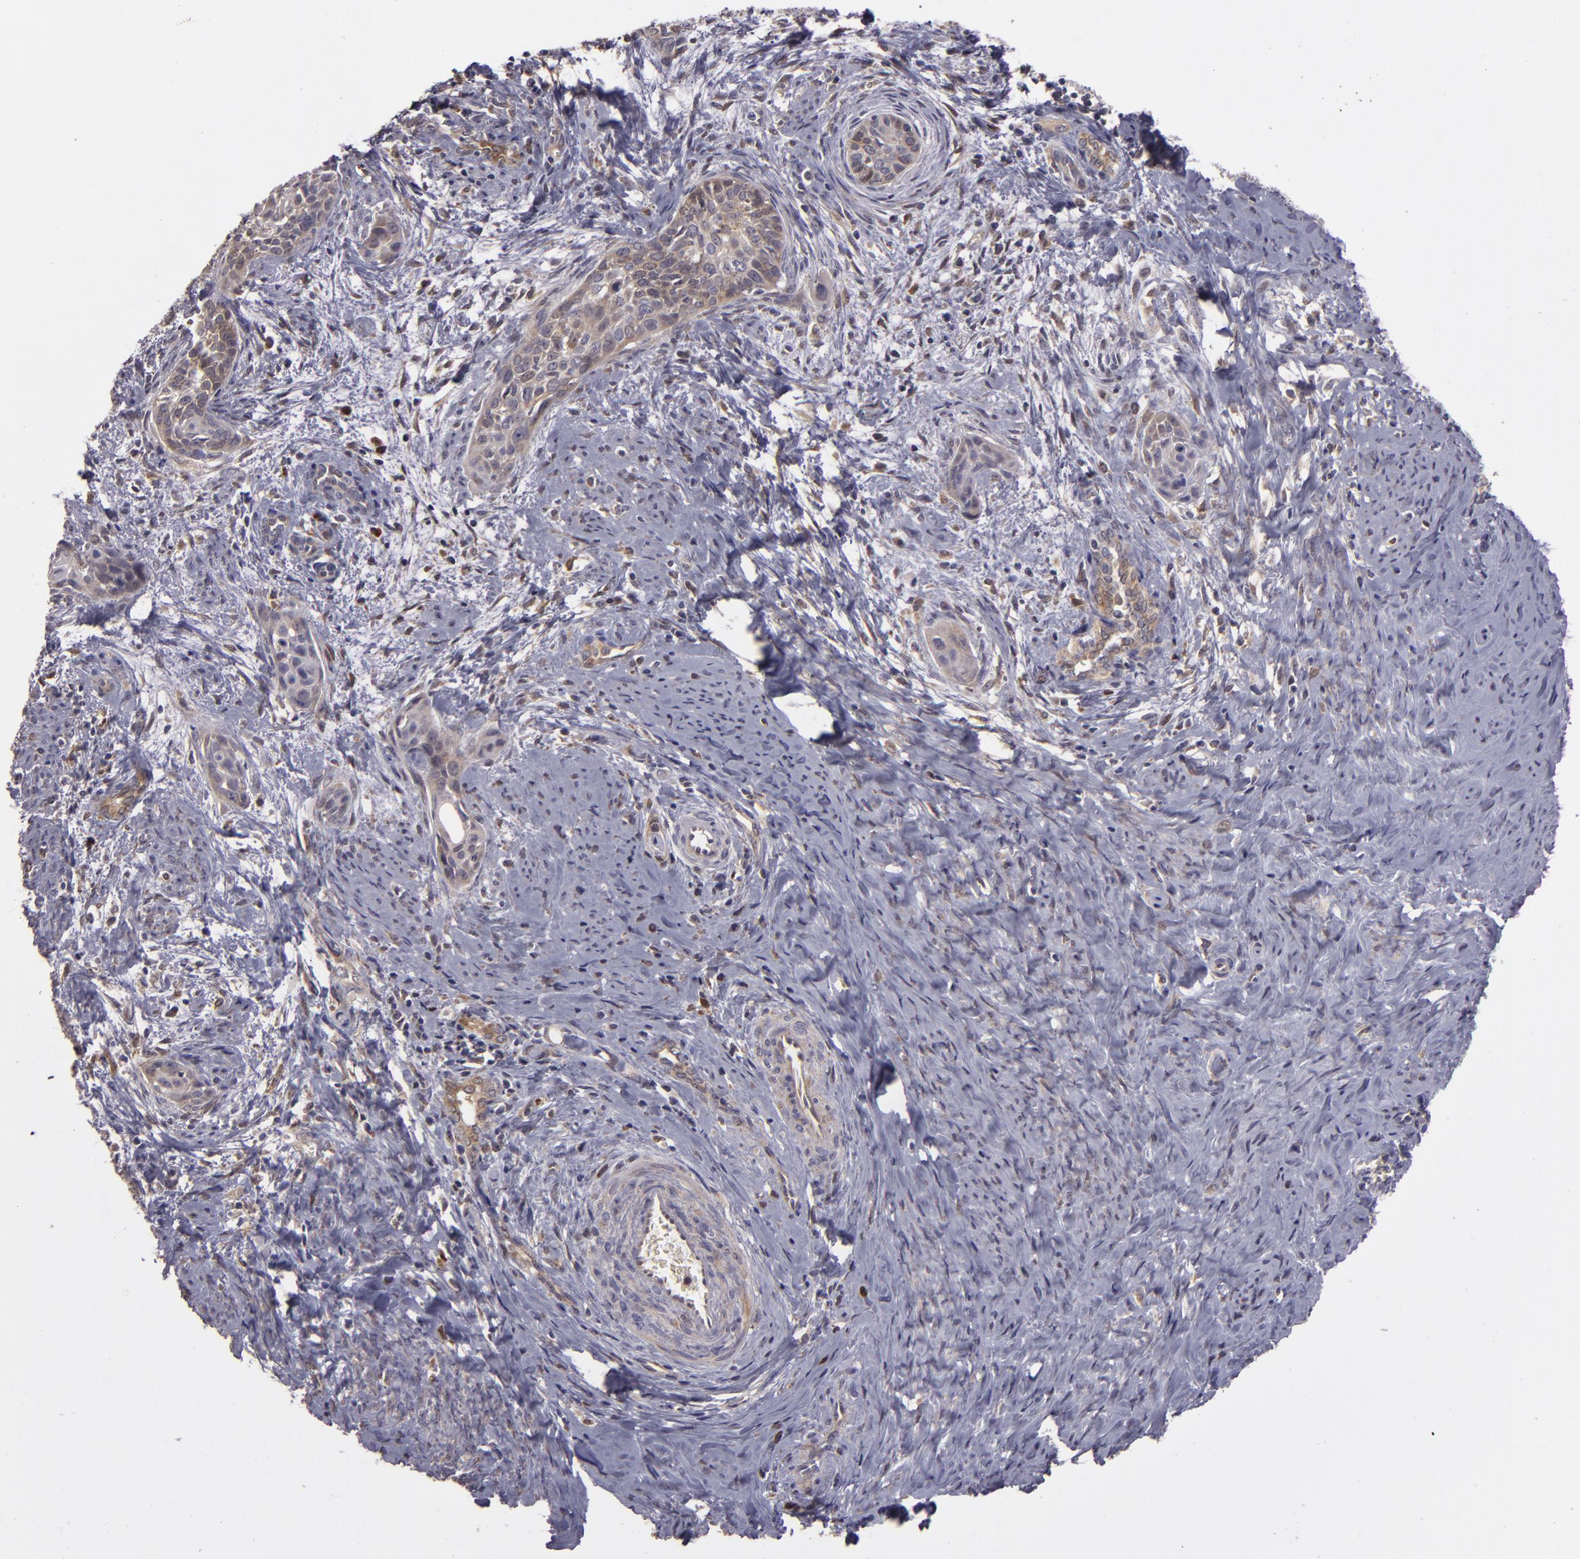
{"staining": {"intensity": "weak", "quantity": ">75%", "location": "cytoplasmic/membranous"}, "tissue": "cervical cancer", "cell_type": "Tumor cells", "image_type": "cancer", "snomed": [{"axis": "morphology", "description": "Squamous cell carcinoma, NOS"}, {"axis": "topography", "description": "Cervix"}], "caption": "Human cervical cancer stained with a brown dye shows weak cytoplasmic/membranous positive staining in approximately >75% of tumor cells.", "gene": "FHIT", "patient": {"sex": "female", "age": 33}}